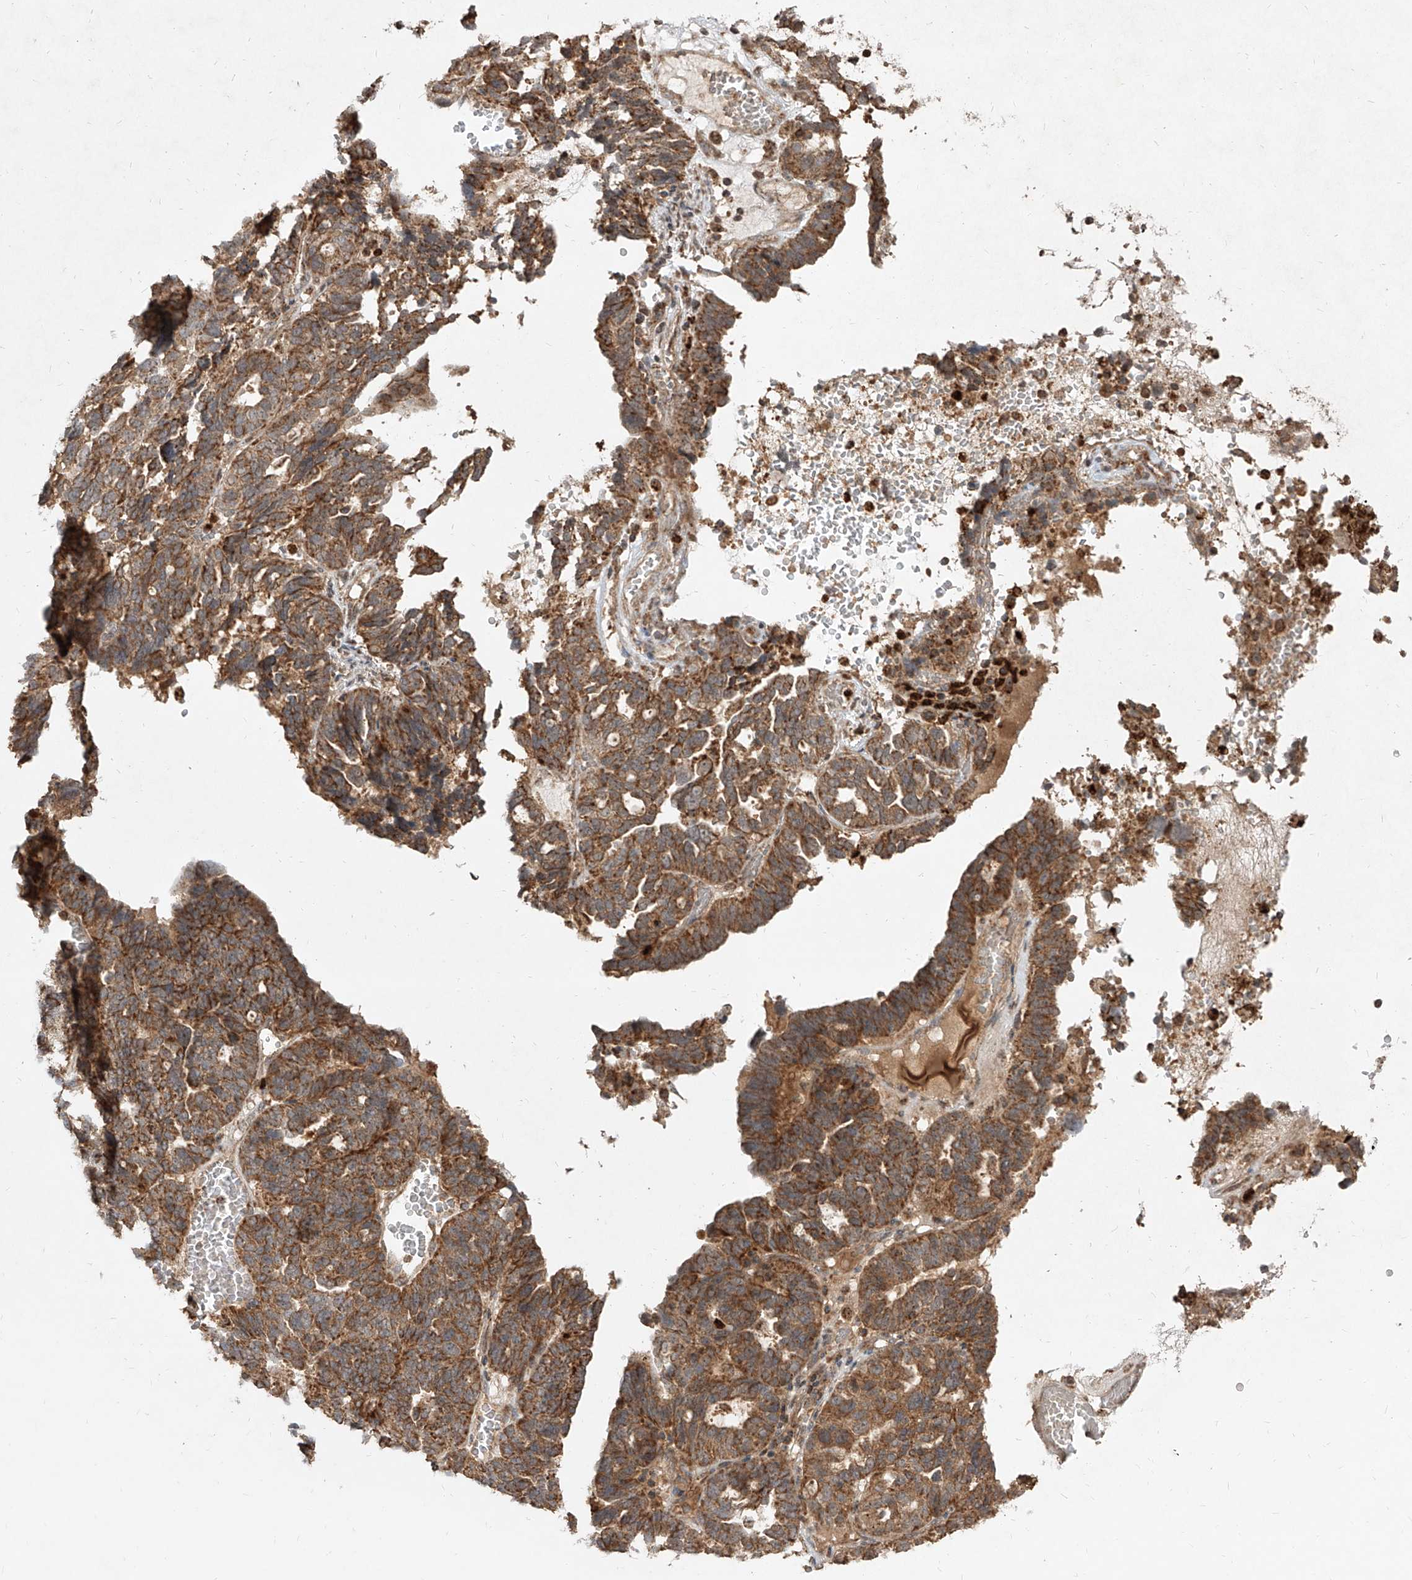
{"staining": {"intensity": "moderate", "quantity": ">75%", "location": "cytoplasmic/membranous"}, "tissue": "ovarian cancer", "cell_type": "Tumor cells", "image_type": "cancer", "snomed": [{"axis": "morphology", "description": "Cystadenocarcinoma, serous, NOS"}, {"axis": "topography", "description": "Ovary"}], "caption": "Ovarian cancer (serous cystadenocarcinoma) stained with DAB immunohistochemistry (IHC) reveals medium levels of moderate cytoplasmic/membranous staining in approximately >75% of tumor cells.", "gene": "AIM2", "patient": {"sex": "female", "age": 59}}